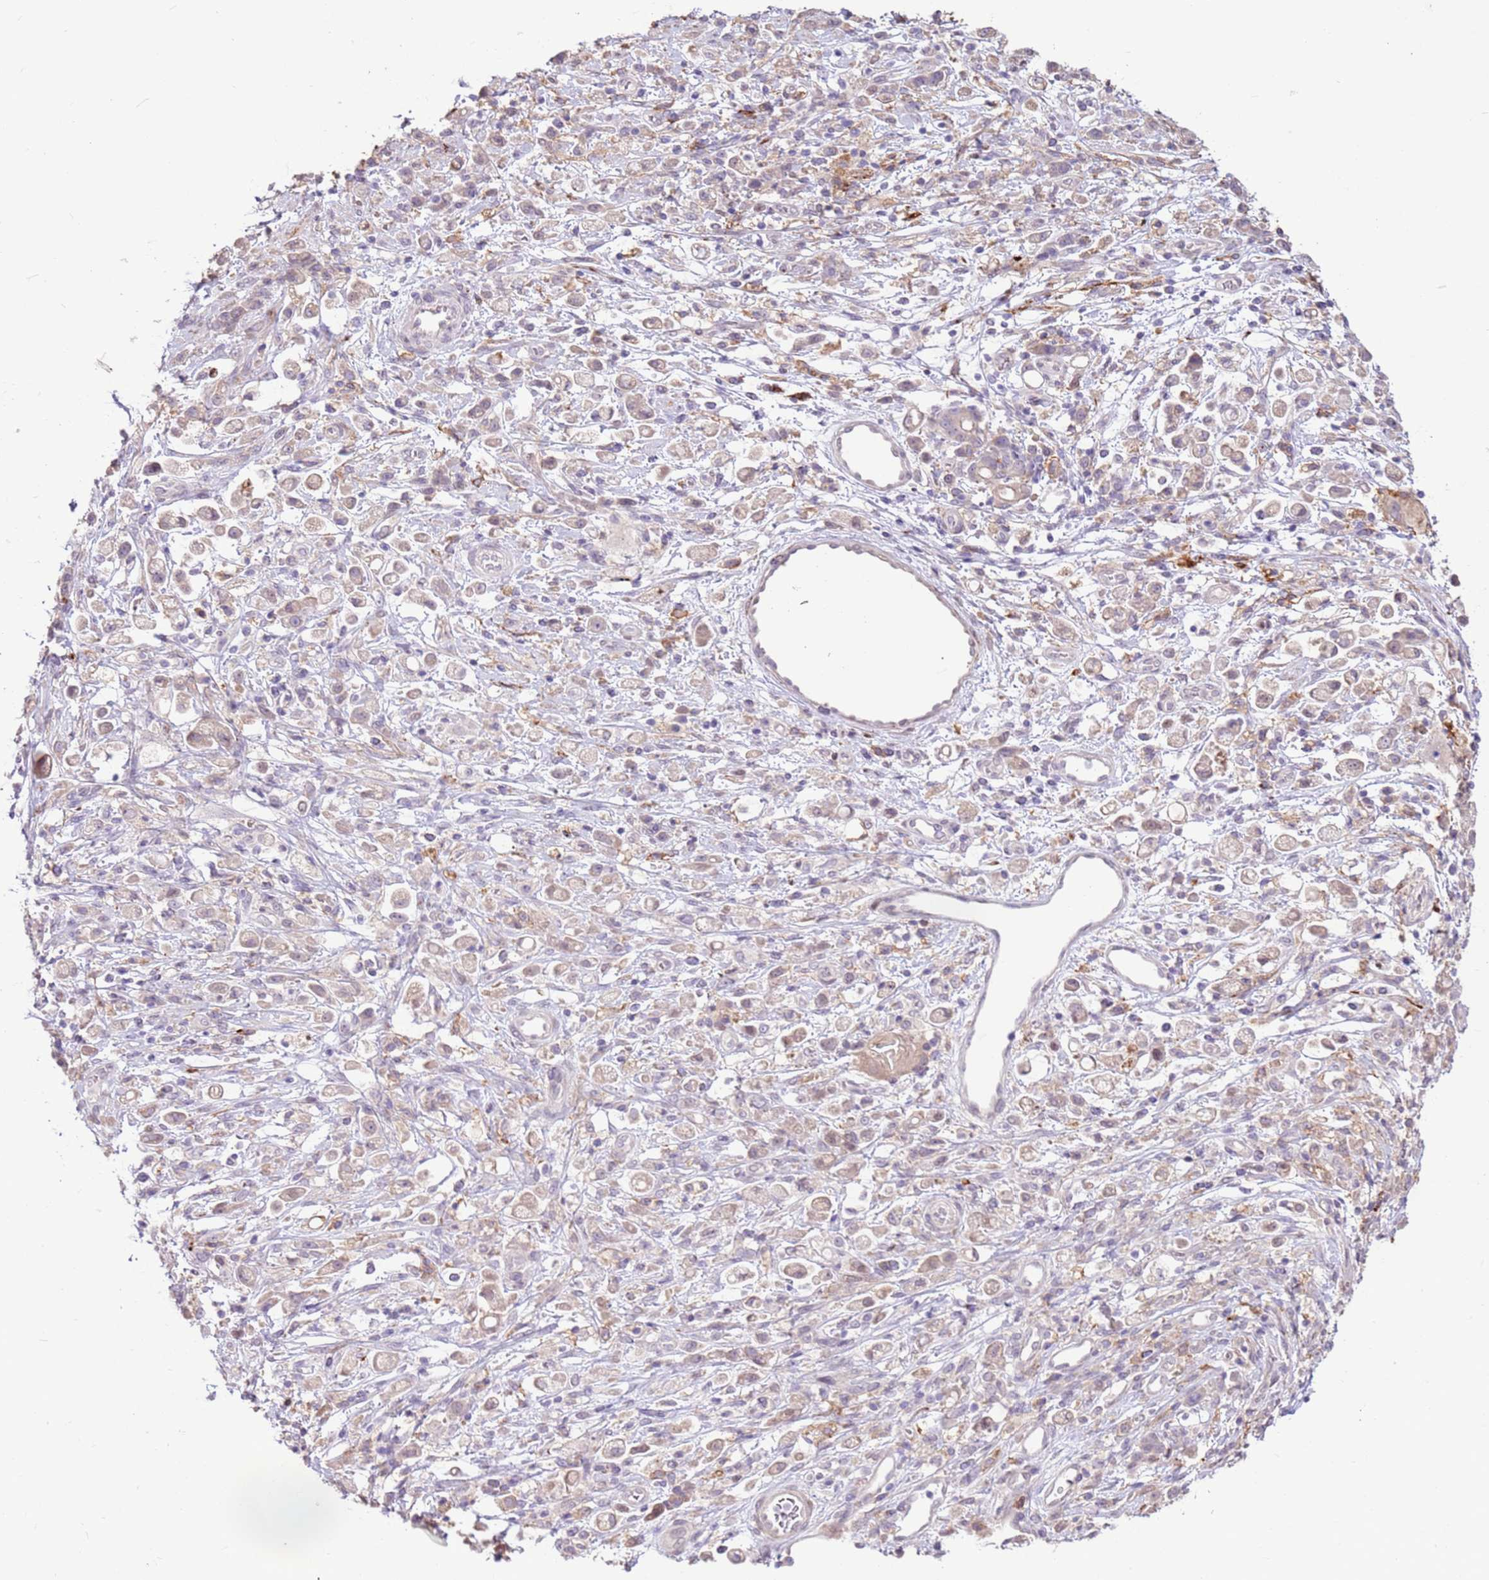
{"staining": {"intensity": "negative", "quantity": "none", "location": "none"}, "tissue": "stomach cancer", "cell_type": "Tumor cells", "image_type": "cancer", "snomed": [{"axis": "morphology", "description": "Adenocarcinoma, NOS"}, {"axis": "topography", "description": "Stomach"}], "caption": "Tumor cells show no significant positivity in stomach cancer.", "gene": "LGI4", "patient": {"sex": "female", "age": 60}}